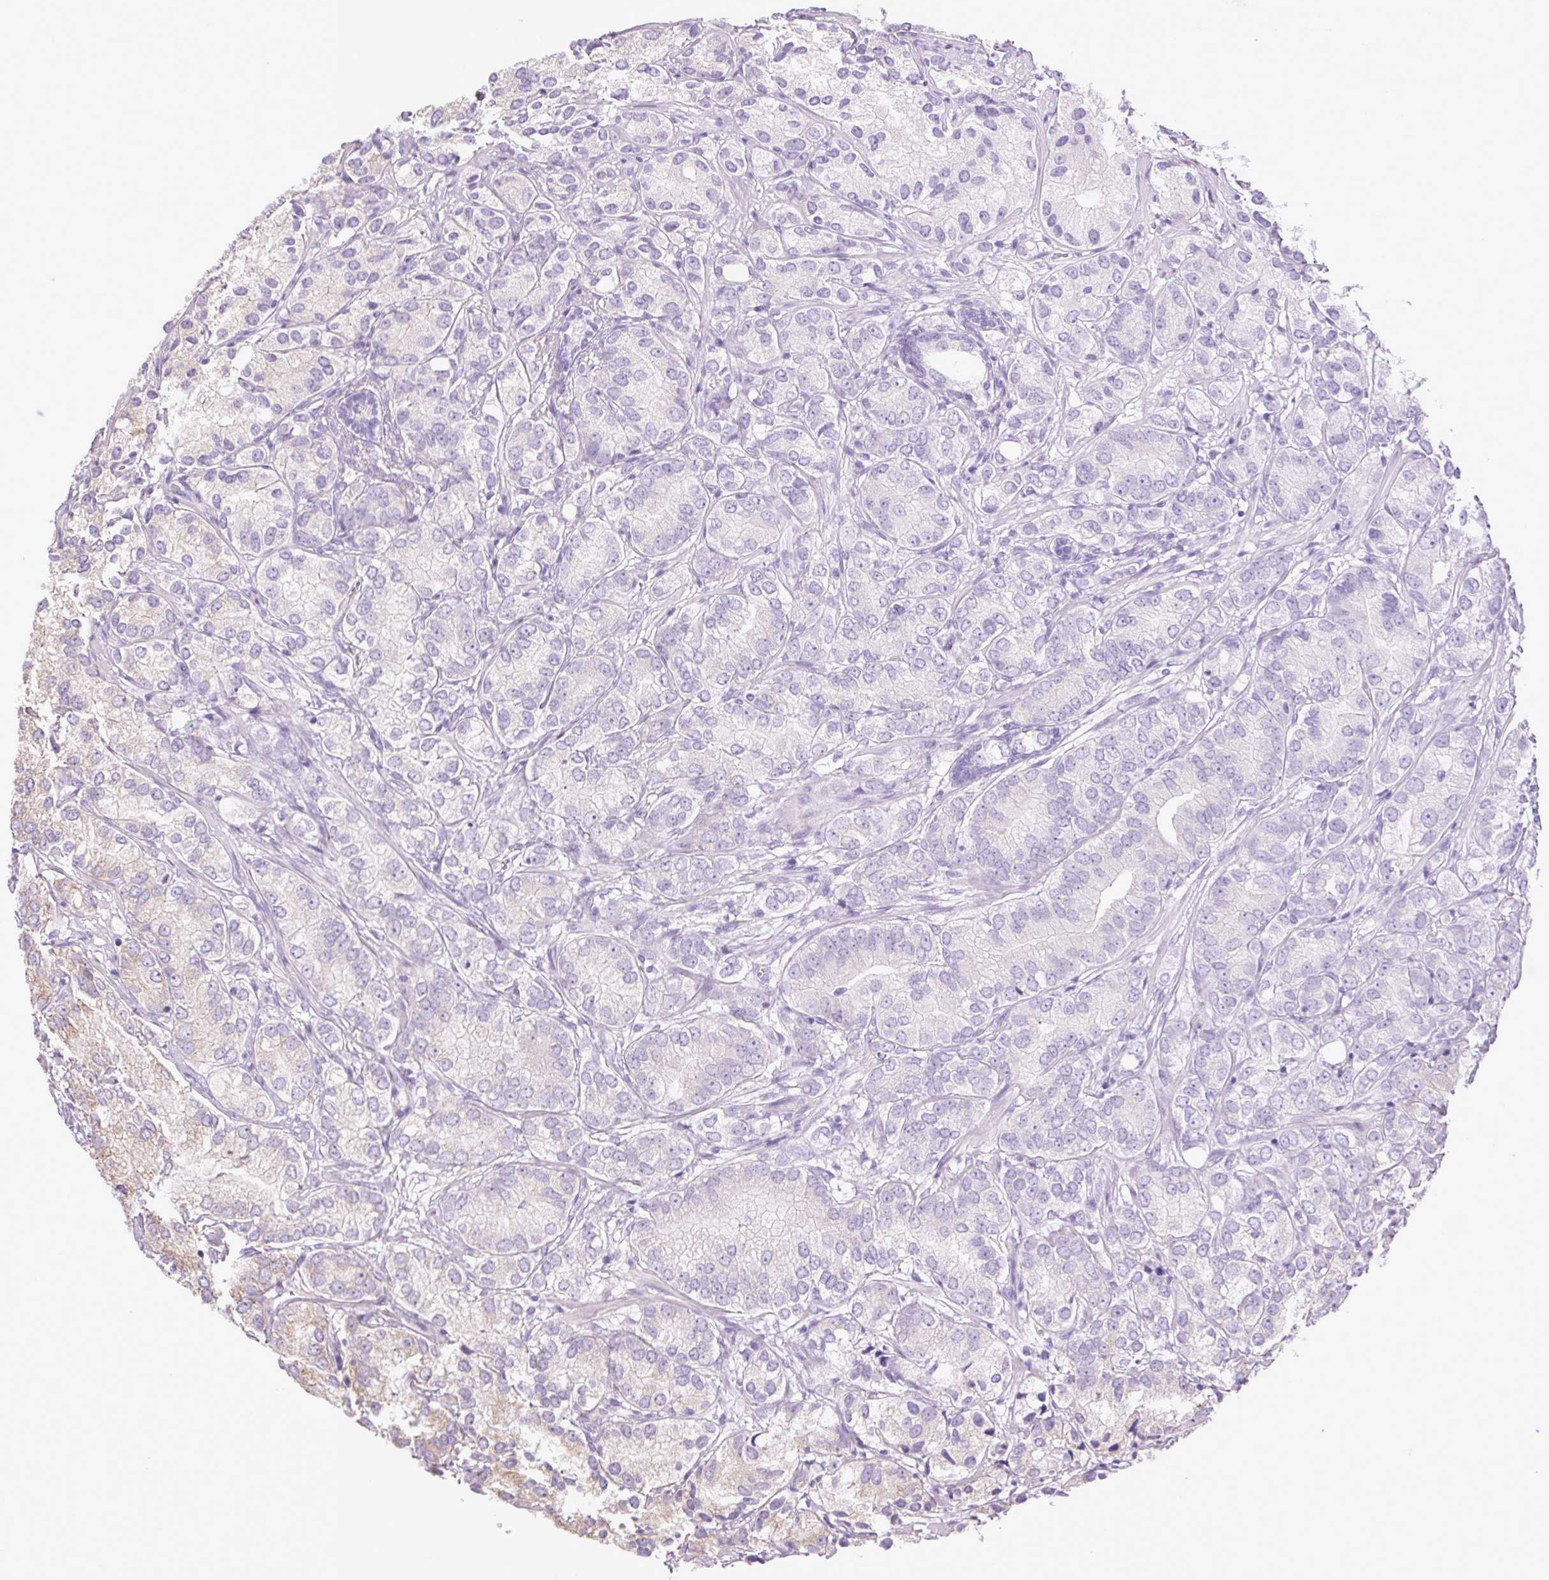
{"staining": {"intensity": "moderate", "quantity": "25%-75%", "location": "cytoplasmic/membranous"}, "tissue": "prostate cancer", "cell_type": "Tumor cells", "image_type": "cancer", "snomed": [{"axis": "morphology", "description": "Adenocarcinoma, High grade"}, {"axis": "topography", "description": "Prostate"}], "caption": "Prostate high-grade adenocarcinoma stained with a brown dye reveals moderate cytoplasmic/membranous positive positivity in about 25%-75% of tumor cells.", "gene": "PLCG1", "patient": {"sex": "male", "age": 82}}